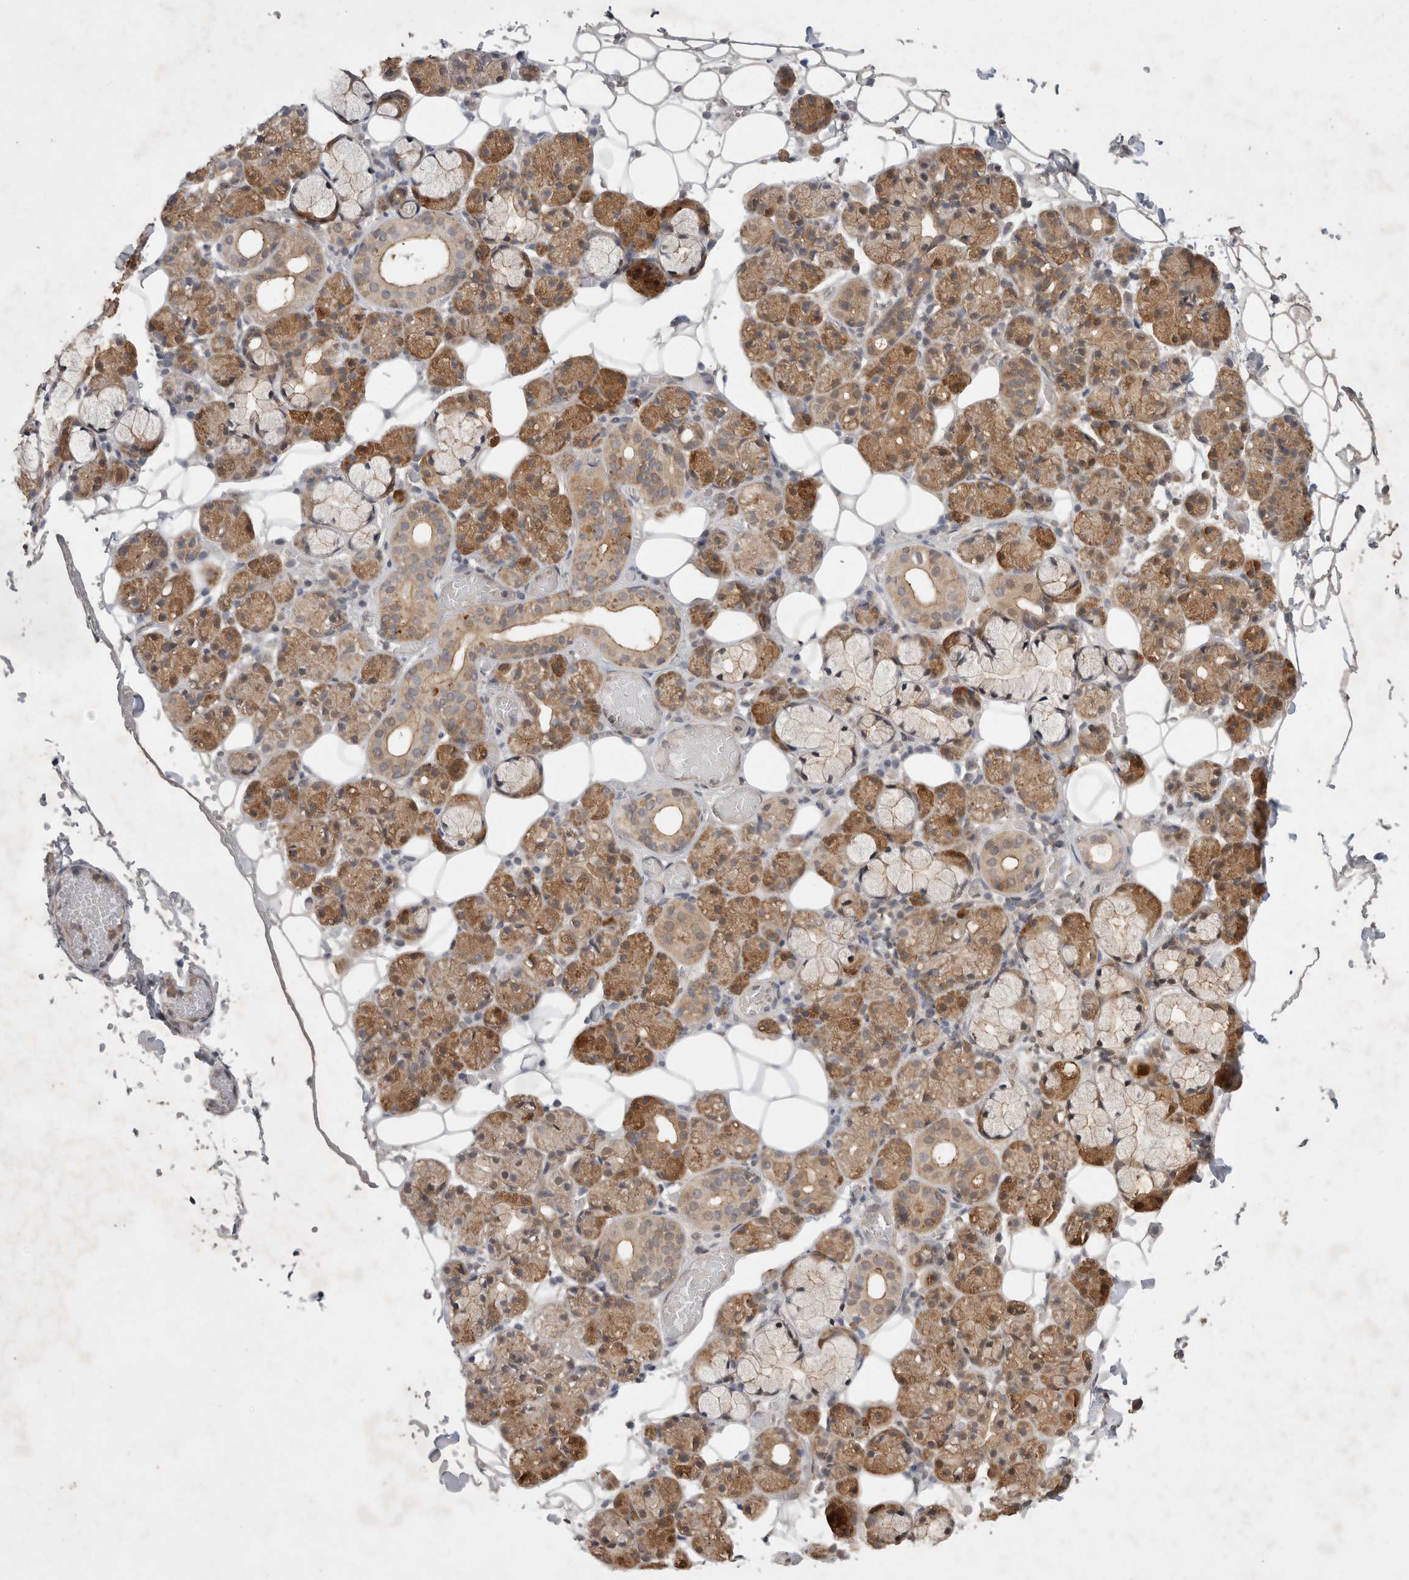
{"staining": {"intensity": "strong", "quantity": ">75%", "location": "cytoplasmic/membranous,nuclear"}, "tissue": "salivary gland", "cell_type": "Glandular cells", "image_type": "normal", "snomed": [{"axis": "morphology", "description": "Normal tissue, NOS"}, {"axis": "topography", "description": "Salivary gland"}], "caption": "A high amount of strong cytoplasmic/membranous,nuclear staining is present in approximately >75% of glandular cells in unremarkable salivary gland. (IHC, brightfield microscopy, high magnification).", "gene": "WIPF2", "patient": {"sex": "male", "age": 63}}